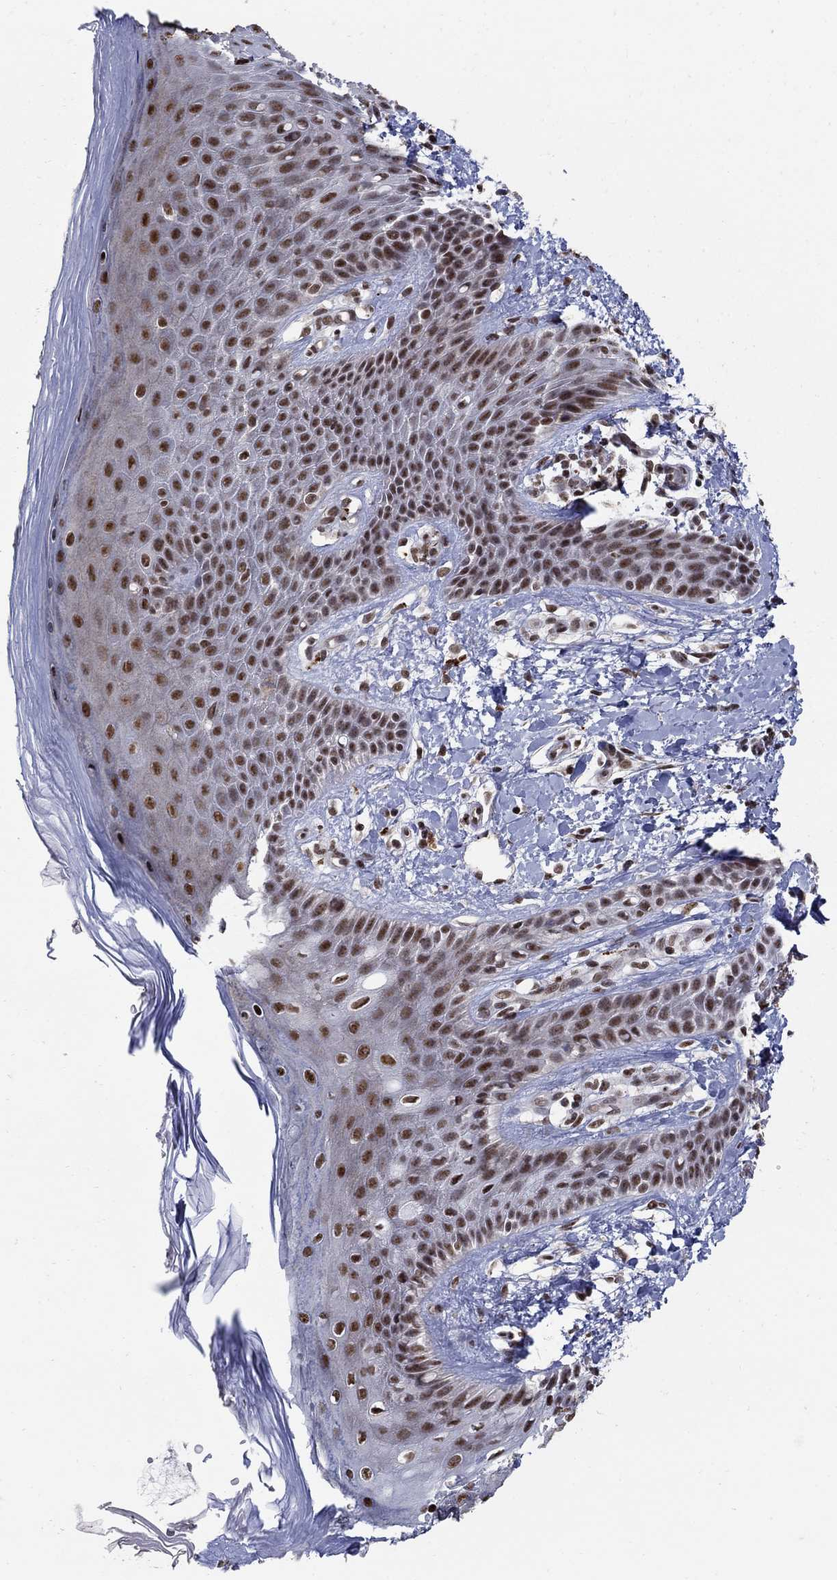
{"staining": {"intensity": "strong", "quantity": ">75%", "location": "nuclear"}, "tissue": "skin", "cell_type": "Epidermal cells", "image_type": "normal", "snomed": [{"axis": "morphology", "description": "Normal tissue, NOS"}, {"axis": "topography", "description": "Anal"}], "caption": "Protein expression analysis of normal human skin reveals strong nuclear expression in about >75% of epidermal cells. (brown staining indicates protein expression, while blue staining denotes nuclei).", "gene": "PNISR", "patient": {"sex": "male", "age": 36}}